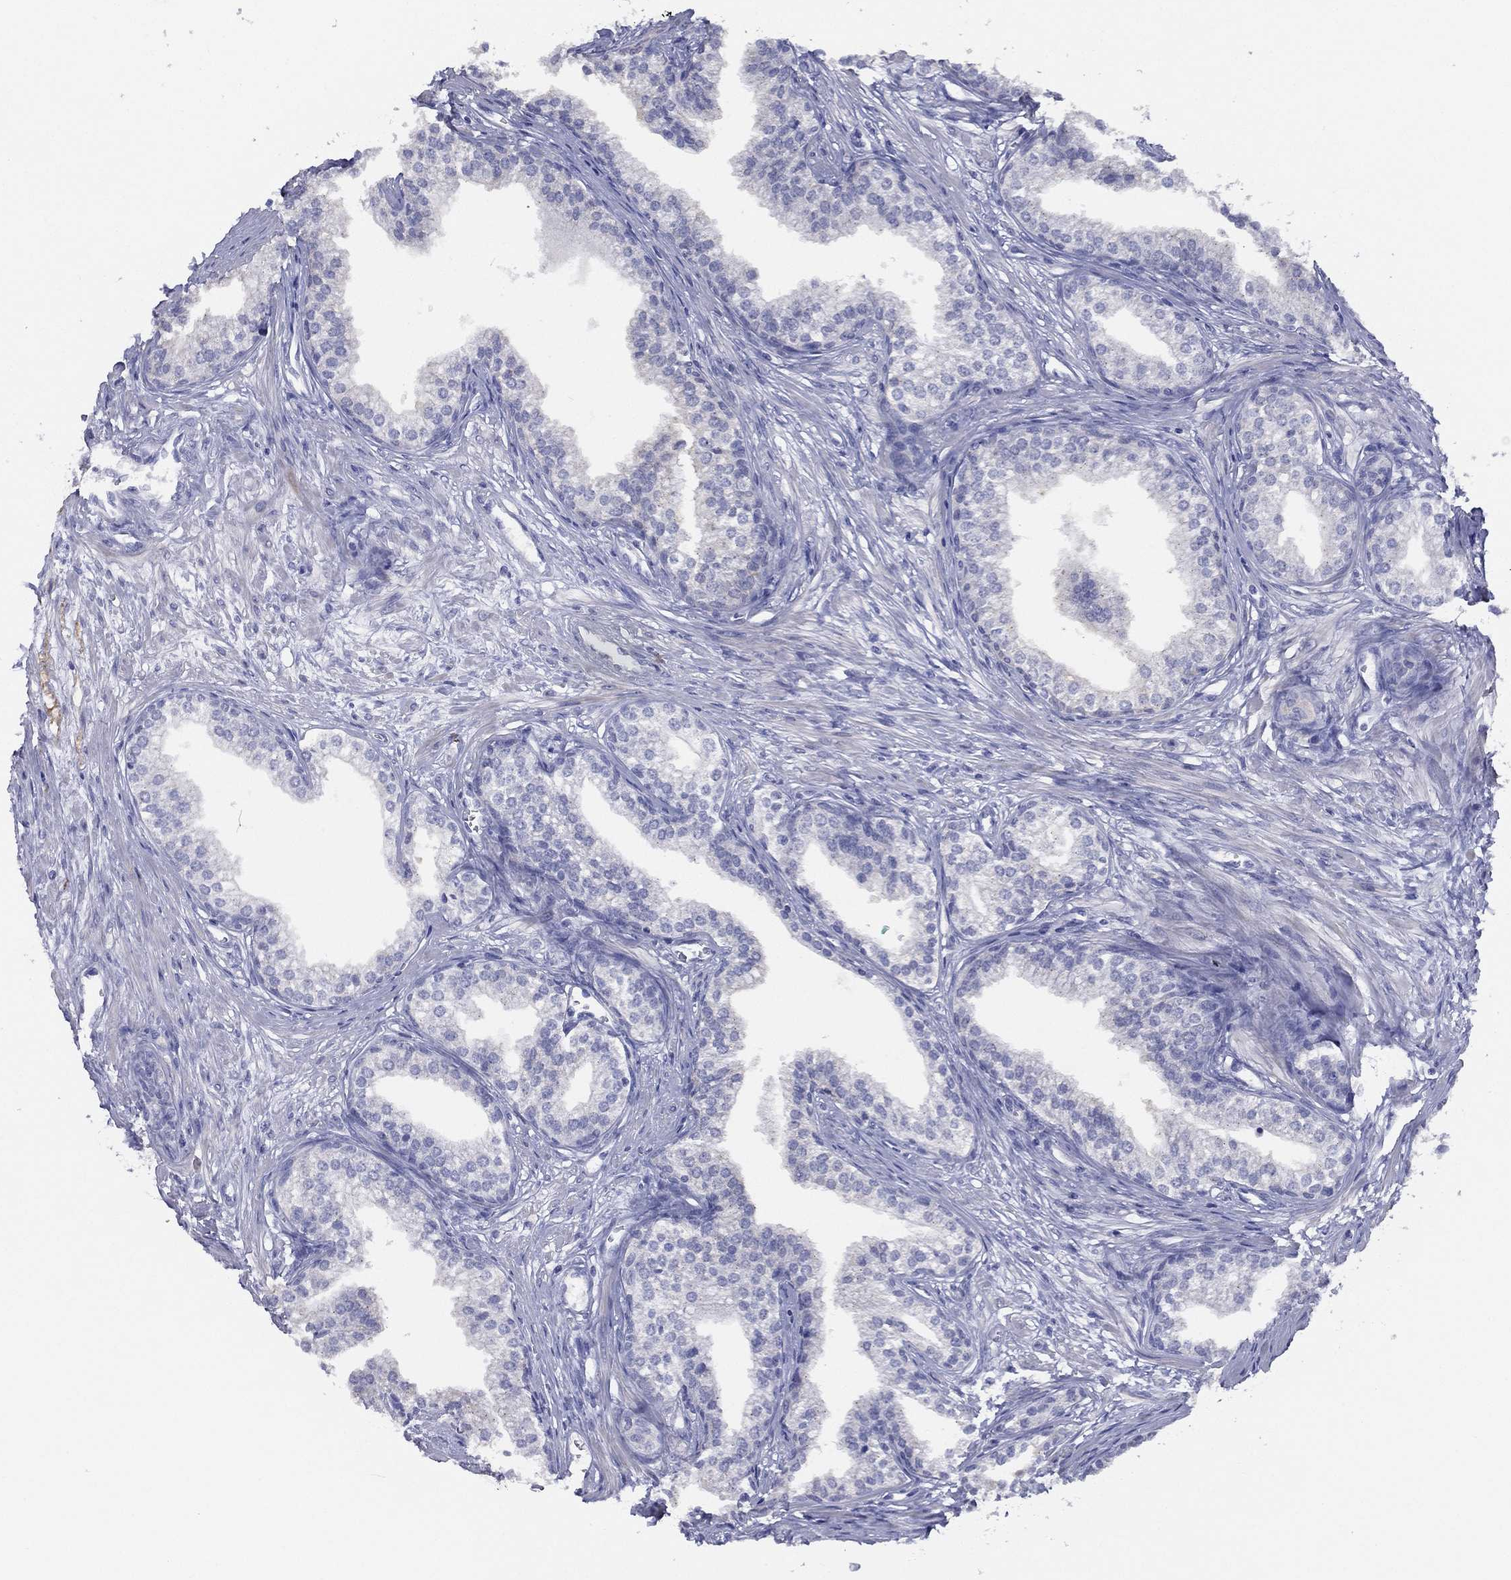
{"staining": {"intensity": "negative", "quantity": "none", "location": "none"}, "tissue": "prostate", "cell_type": "Glandular cells", "image_type": "normal", "snomed": [{"axis": "morphology", "description": "Normal tissue, NOS"}, {"axis": "topography", "description": "Prostate"}], "caption": "A high-resolution micrograph shows IHC staining of unremarkable prostate, which displays no significant staining in glandular cells.", "gene": "SLC13A4", "patient": {"sex": "male", "age": 65}}